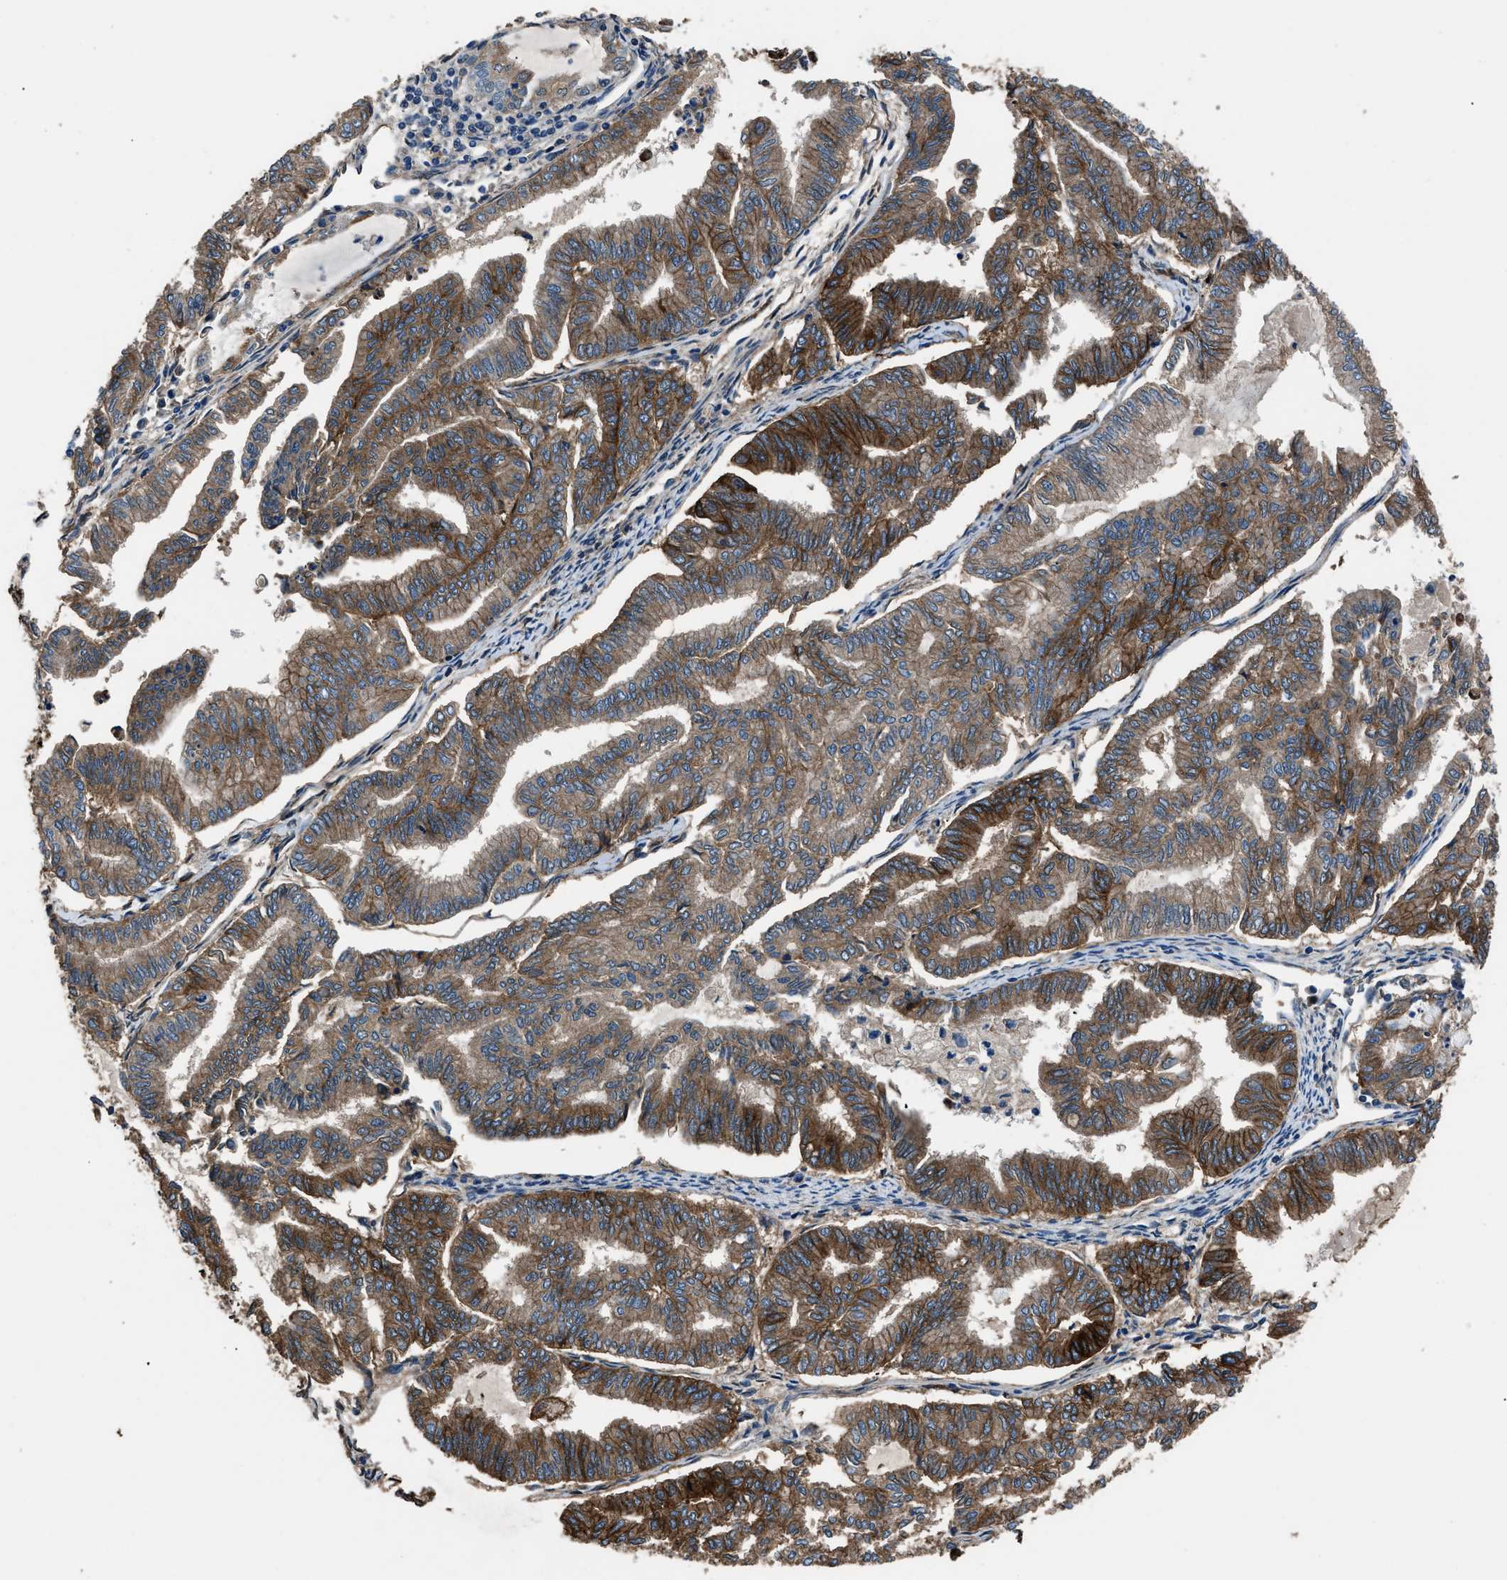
{"staining": {"intensity": "moderate", "quantity": ">75%", "location": "cytoplasmic/membranous"}, "tissue": "endometrial cancer", "cell_type": "Tumor cells", "image_type": "cancer", "snomed": [{"axis": "morphology", "description": "Adenocarcinoma, NOS"}, {"axis": "topography", "description": "Endometrium"}], "caption": "A micrograph showing moderate cytoplasmic/membranous positivity in about >75% of tumor cells in adenocarcinoma (endometrial), as visualized by brown immunohistochemical staining.", "gene": "CD276", "patient": {"sex": "female", "age": 79}}